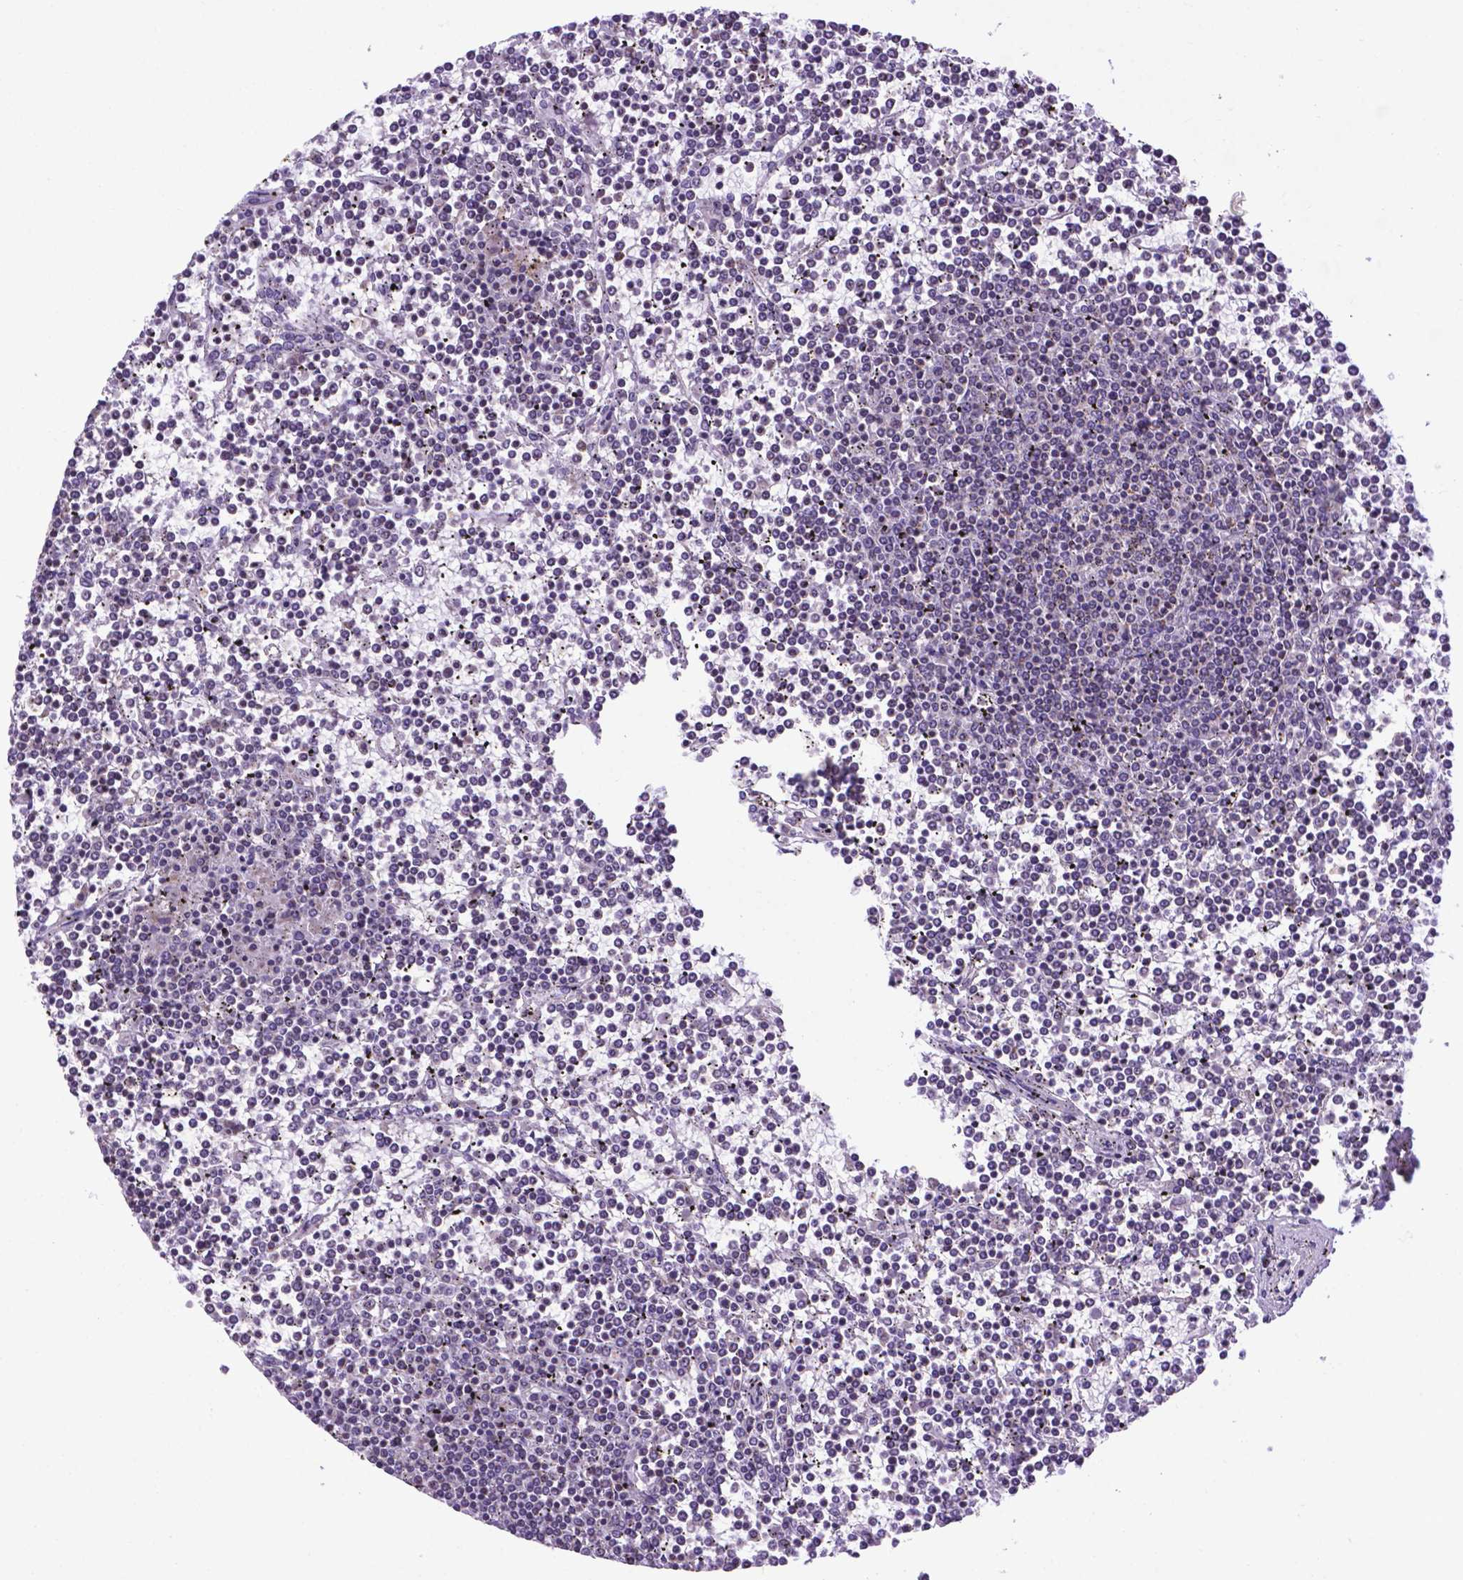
{"staining": {"intensity": "negative", "quantity": "none", "location": "none"}, "tissue": "lymphoma", "cell_type": "Tumor cells", "image_type": "cancer", "snomed": [{"axis": "morphology", "description": "Malignant lymphoma, non-Hodgkin's type, Low grade"}, {"axis": "topography", "description": "Spleen"}], "caption": "Protein analysis of malignant lymphoma, non-Hodgkin's type (low-grade) displays no significant staining in tumor cells.", "gene": "POU3F3", "patient": {"sex": "female", "age": 19}}